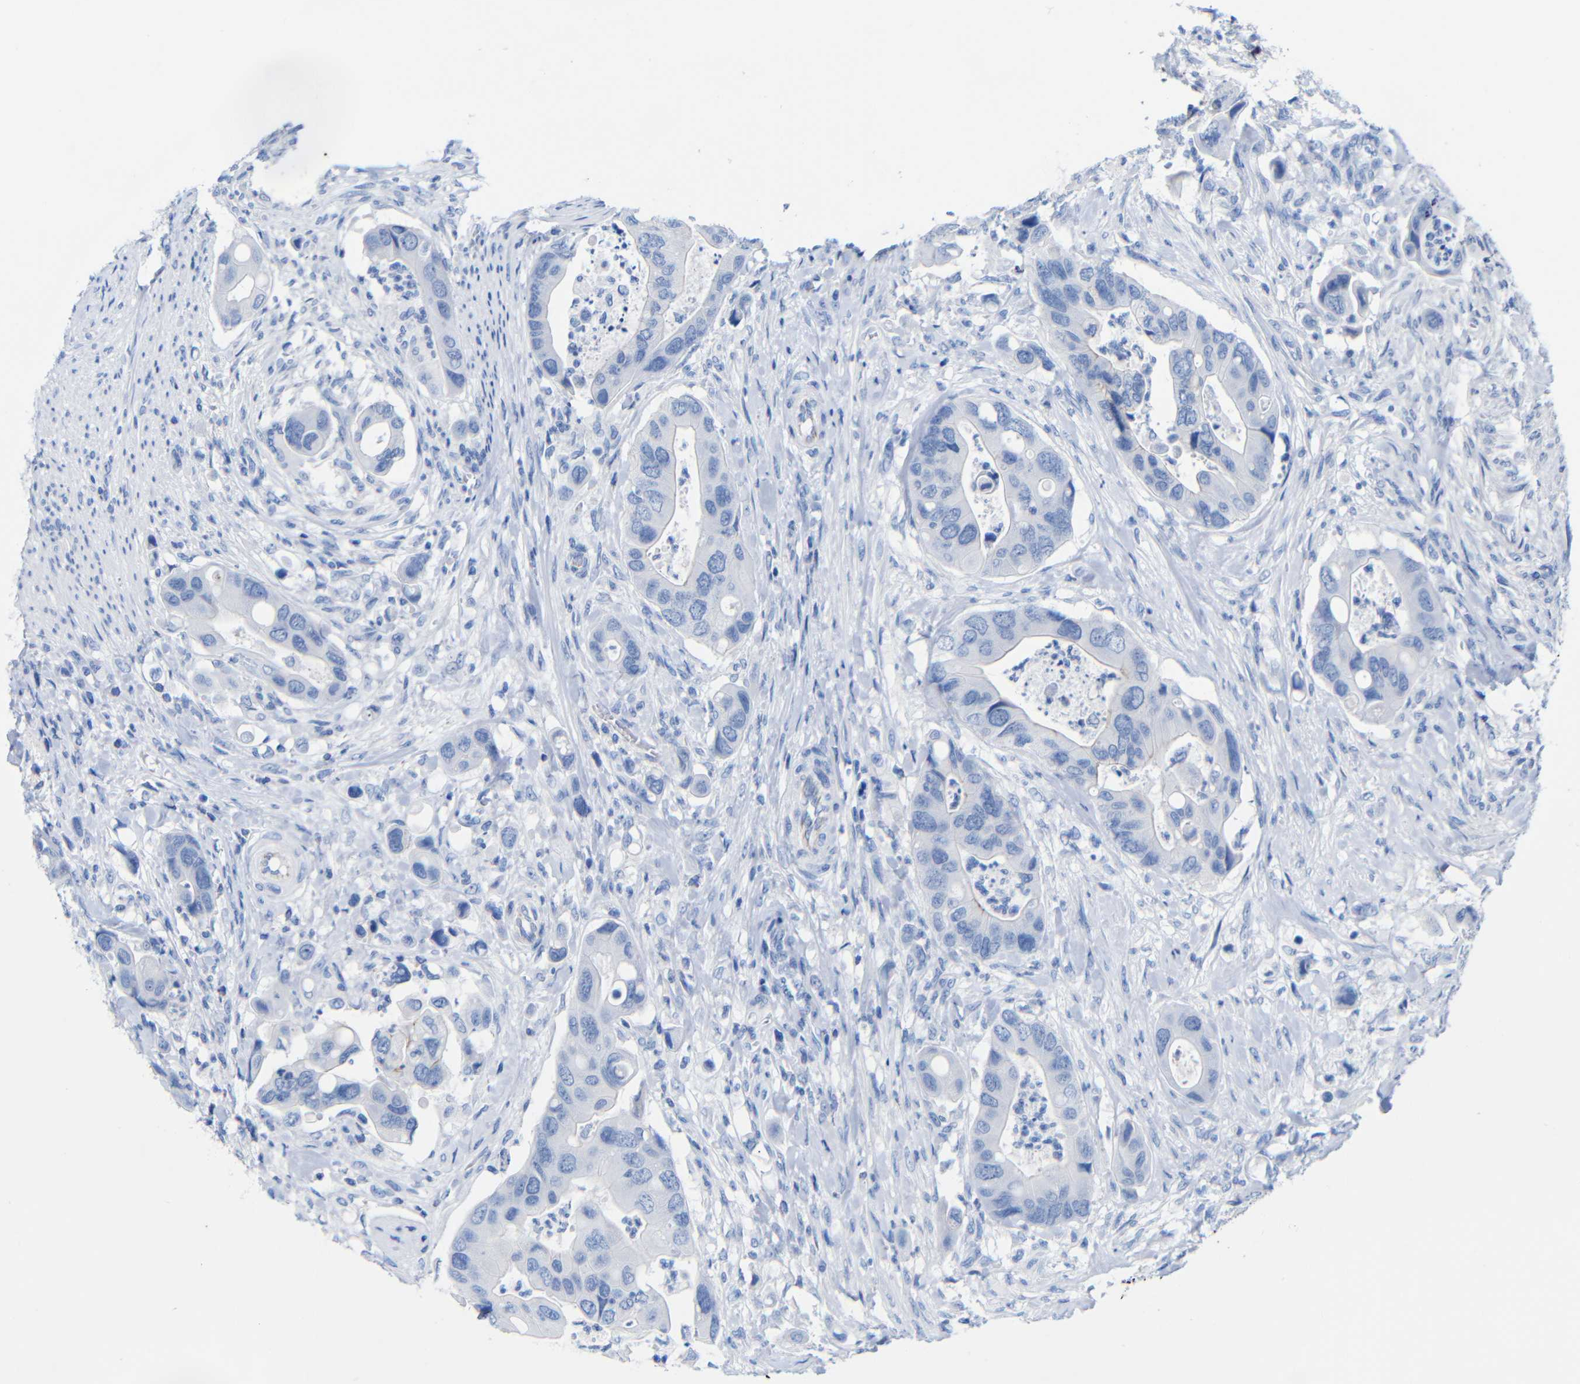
{"staining": {"intensity": "negative", "quantity": "none", "location": "none"}, "tissue": "colorectal cancer", "cell_type": "Tumor cells", "image_type": "cancer", "snomed": [{"axis": "morphology", "description": "Adenocarcinoma, NOS"}, {"axis": "topography", "description": "Rectum"}], "caption": "Immunohistochemistry of adenocarcinoma (colorectal) displays no positivity in tumor cells.", "gene": "CGNL1", "patient": {"sex": "female", "age": 57}}